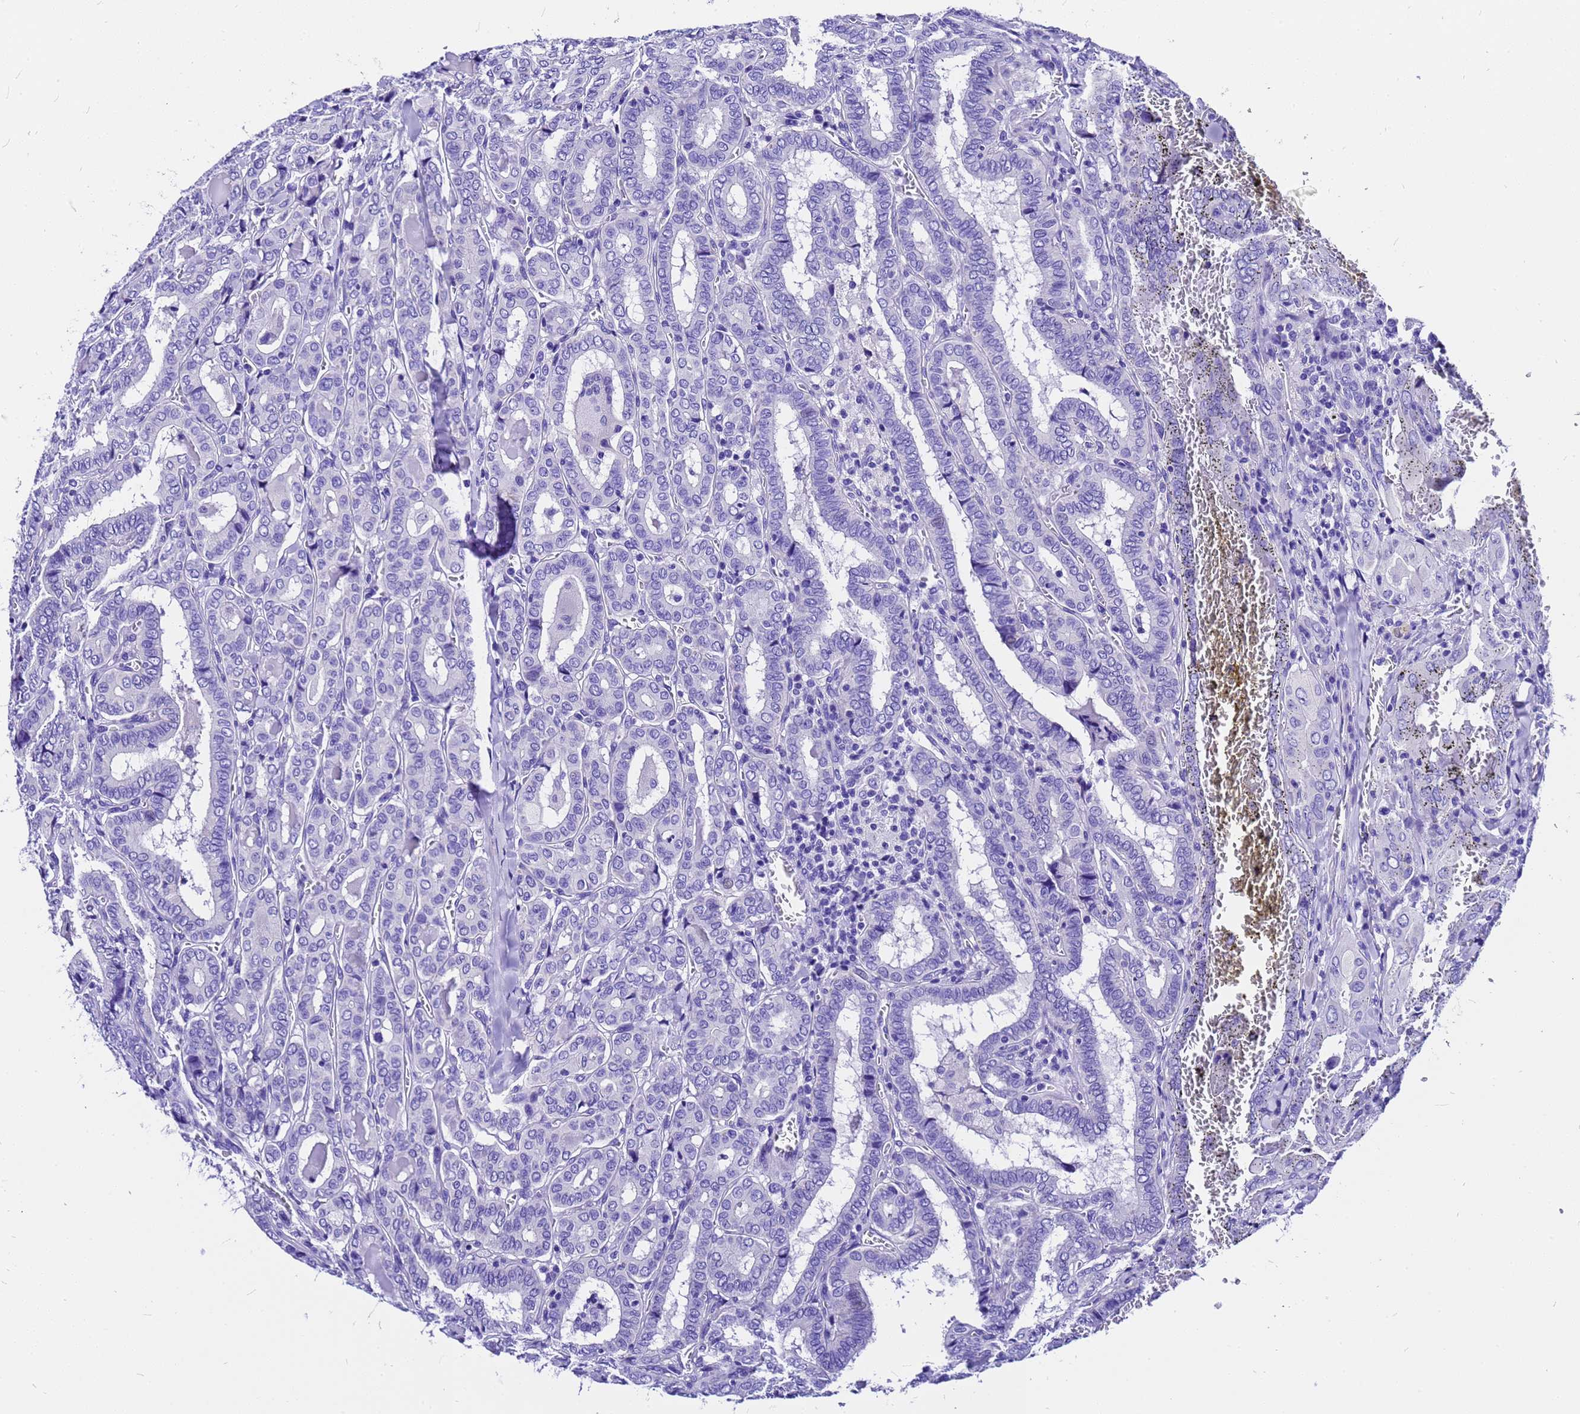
{"staining": {"intensity": "negative", "quantity": "none", "location": "none"}, "tissue": "thyroid cancer", "cell_type": "Tumor cells", "image_type": "cancer", "snomed": [{"axis": "morphology", "description": "Papillary adenocarcinoma, NOS"}, {"axis": "topography", "description": "Thyroid gland"}], "caption": "DAB immunohistochemical staining of thyroid cancer (papillary adenocarcinoma) shows no significant positivity in tumor cells.", "gene": "HERC4", "patient": {"sex": "female", "age": 72}}